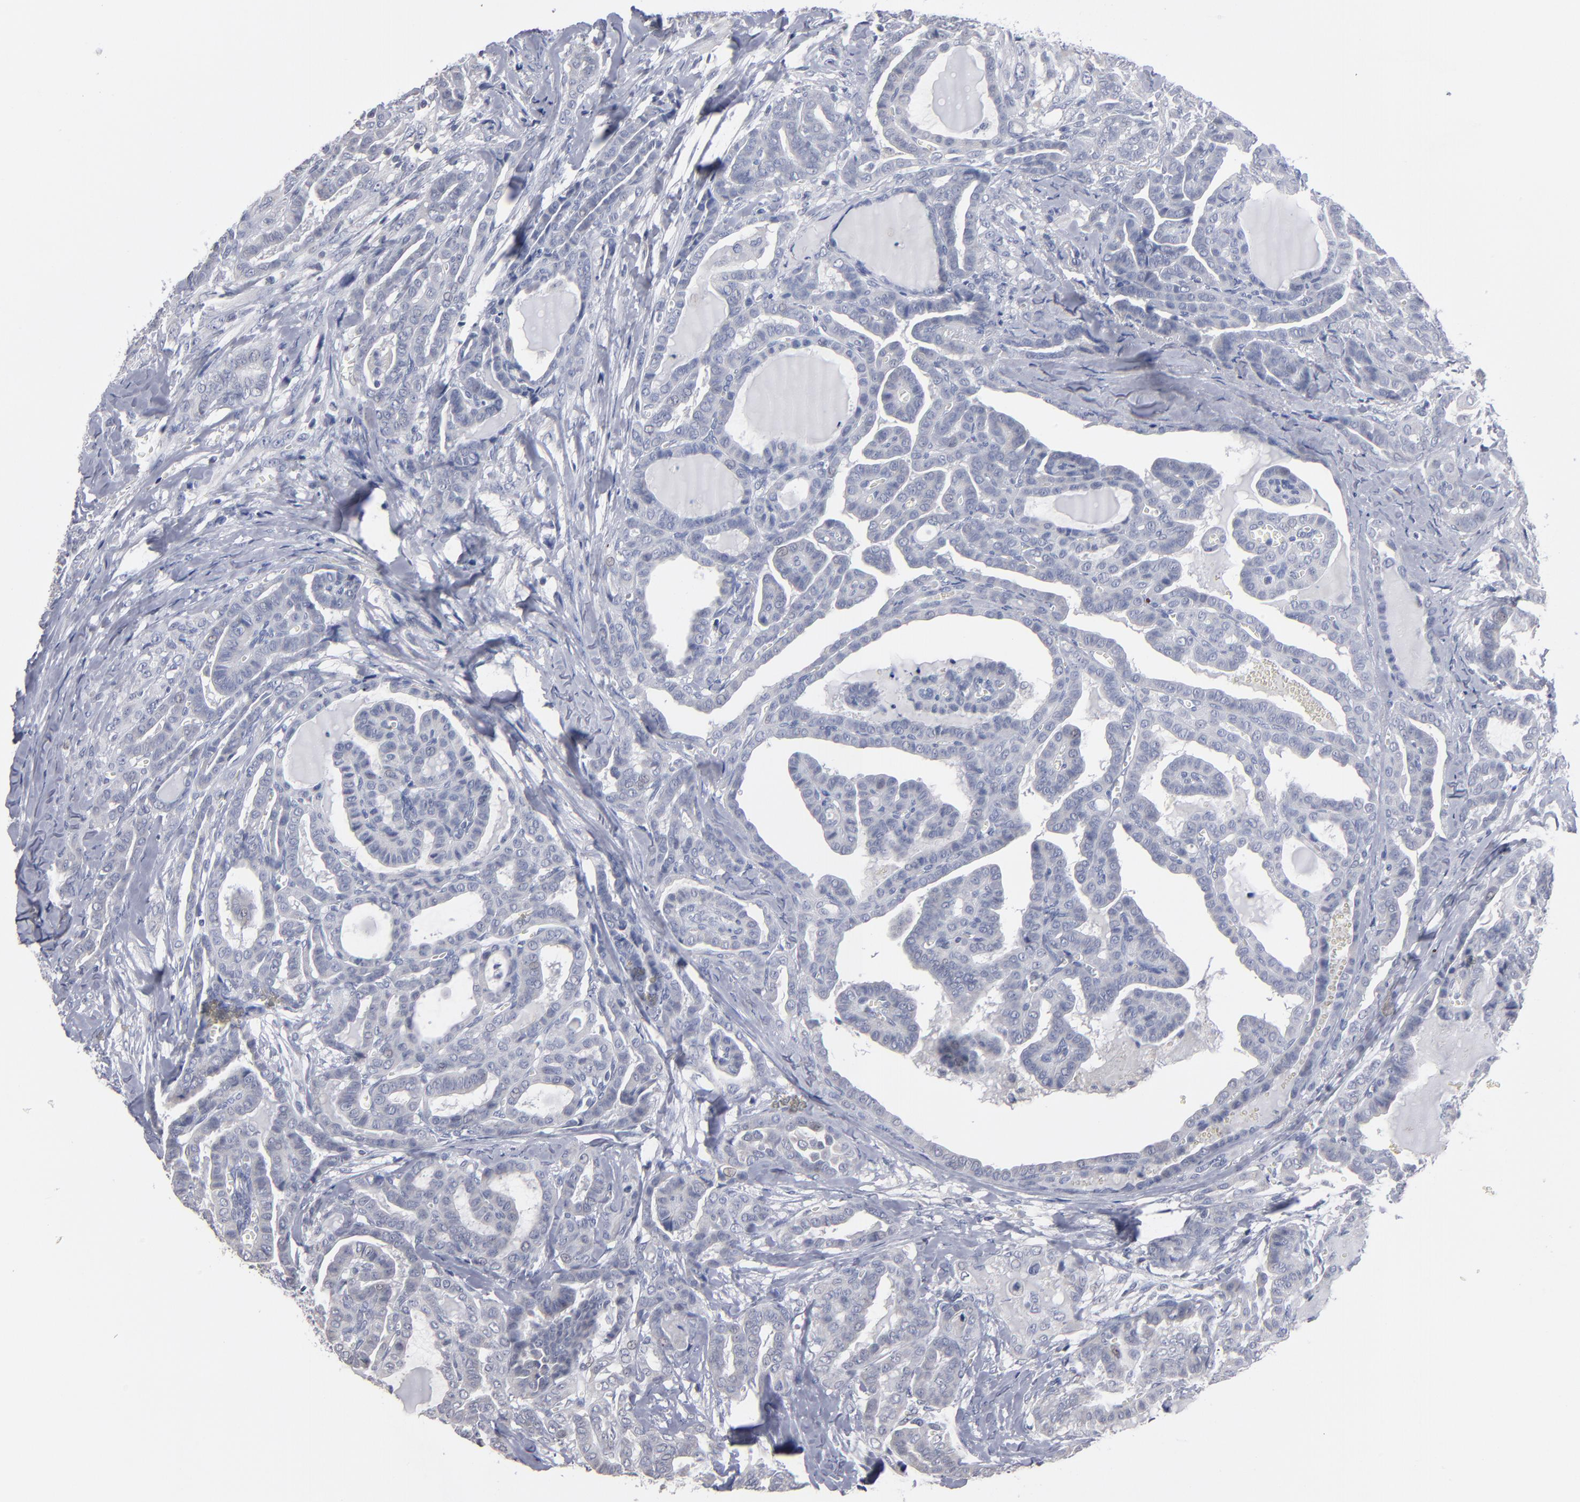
{"staining": {"intensity": "negative", "quantity": "none", "location": "none"}, "tissue": "thyroid cancer", "cell_type": "Tumor cells", "image_type": "cancer", "snomed": [{"axis": "morphology", "description": "Carcinoma, NOS"}, {"axis": "topography", "description": "Thyroid gland"}], "caption": "DAB immunohistochemical staining of carcinoma (thyroid) displays no significant positivity in tumor cells. (DAB (3,3'-diaminobenzidine) immunohistochemistry, high magnification).", "gene": "RPH3A", "patient": {"sex": "female", "age": 91}}